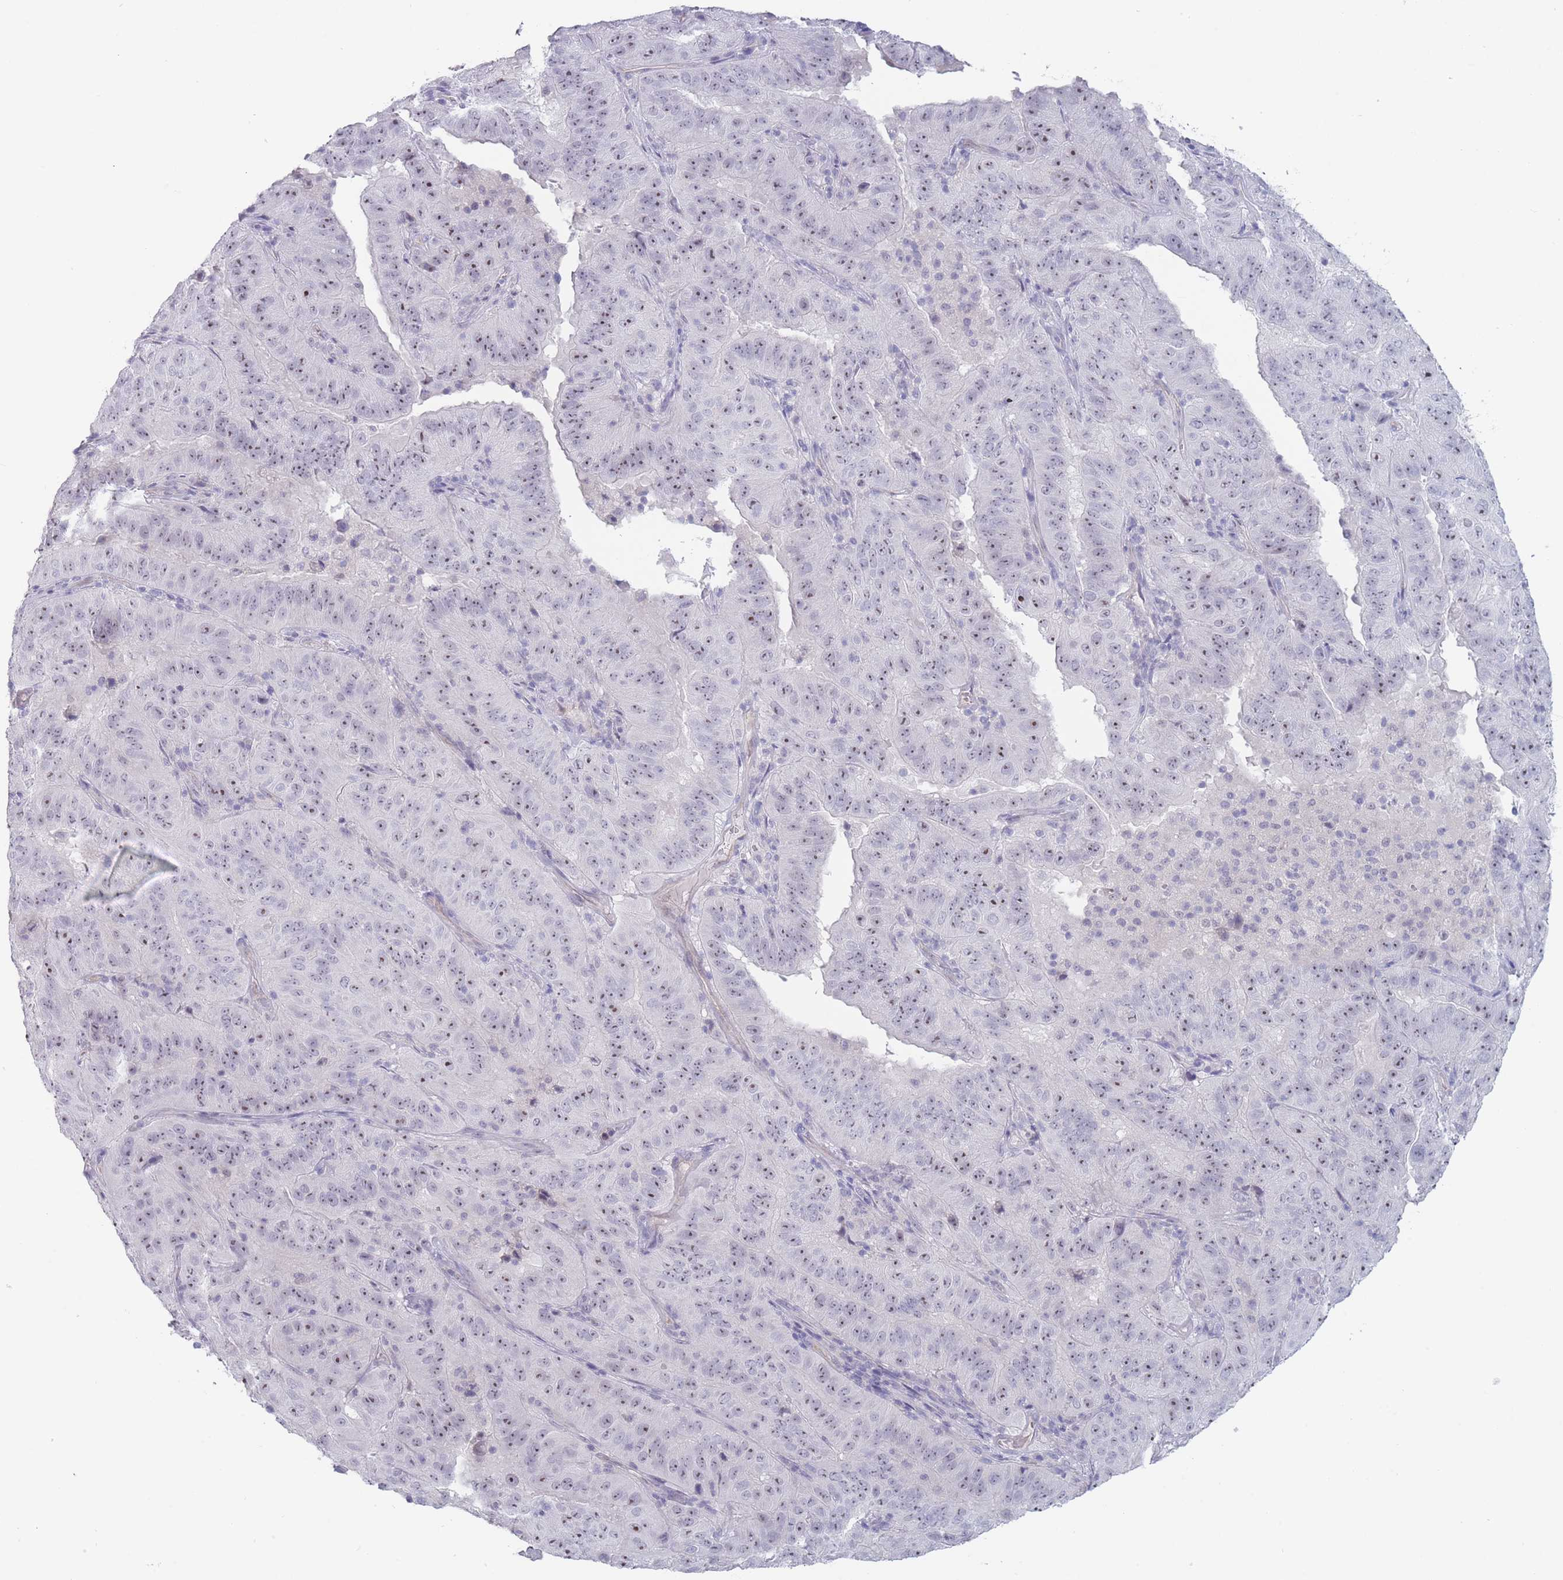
{"staining": {"intensity": "moderate", "quantity": "25%-75%", "location": "nuclear"}, "tissue": "pancreatic cancer", "cell_type": "Tumor cells", "image_type": "cancer", "snomed": [{"axis": "morphology", "description": "Adenocarcinoma, NOS"}, {"axis": "topography", "description": "Pancreas"}], "caption": "The photomicrograph reveals a brown stain indicating the presence of a protein in the nuclear of tumor cells in adenocarcinoma (pancreatic).", "gene": "ROS1", "patient": {"sex": "male", "age": 63}}